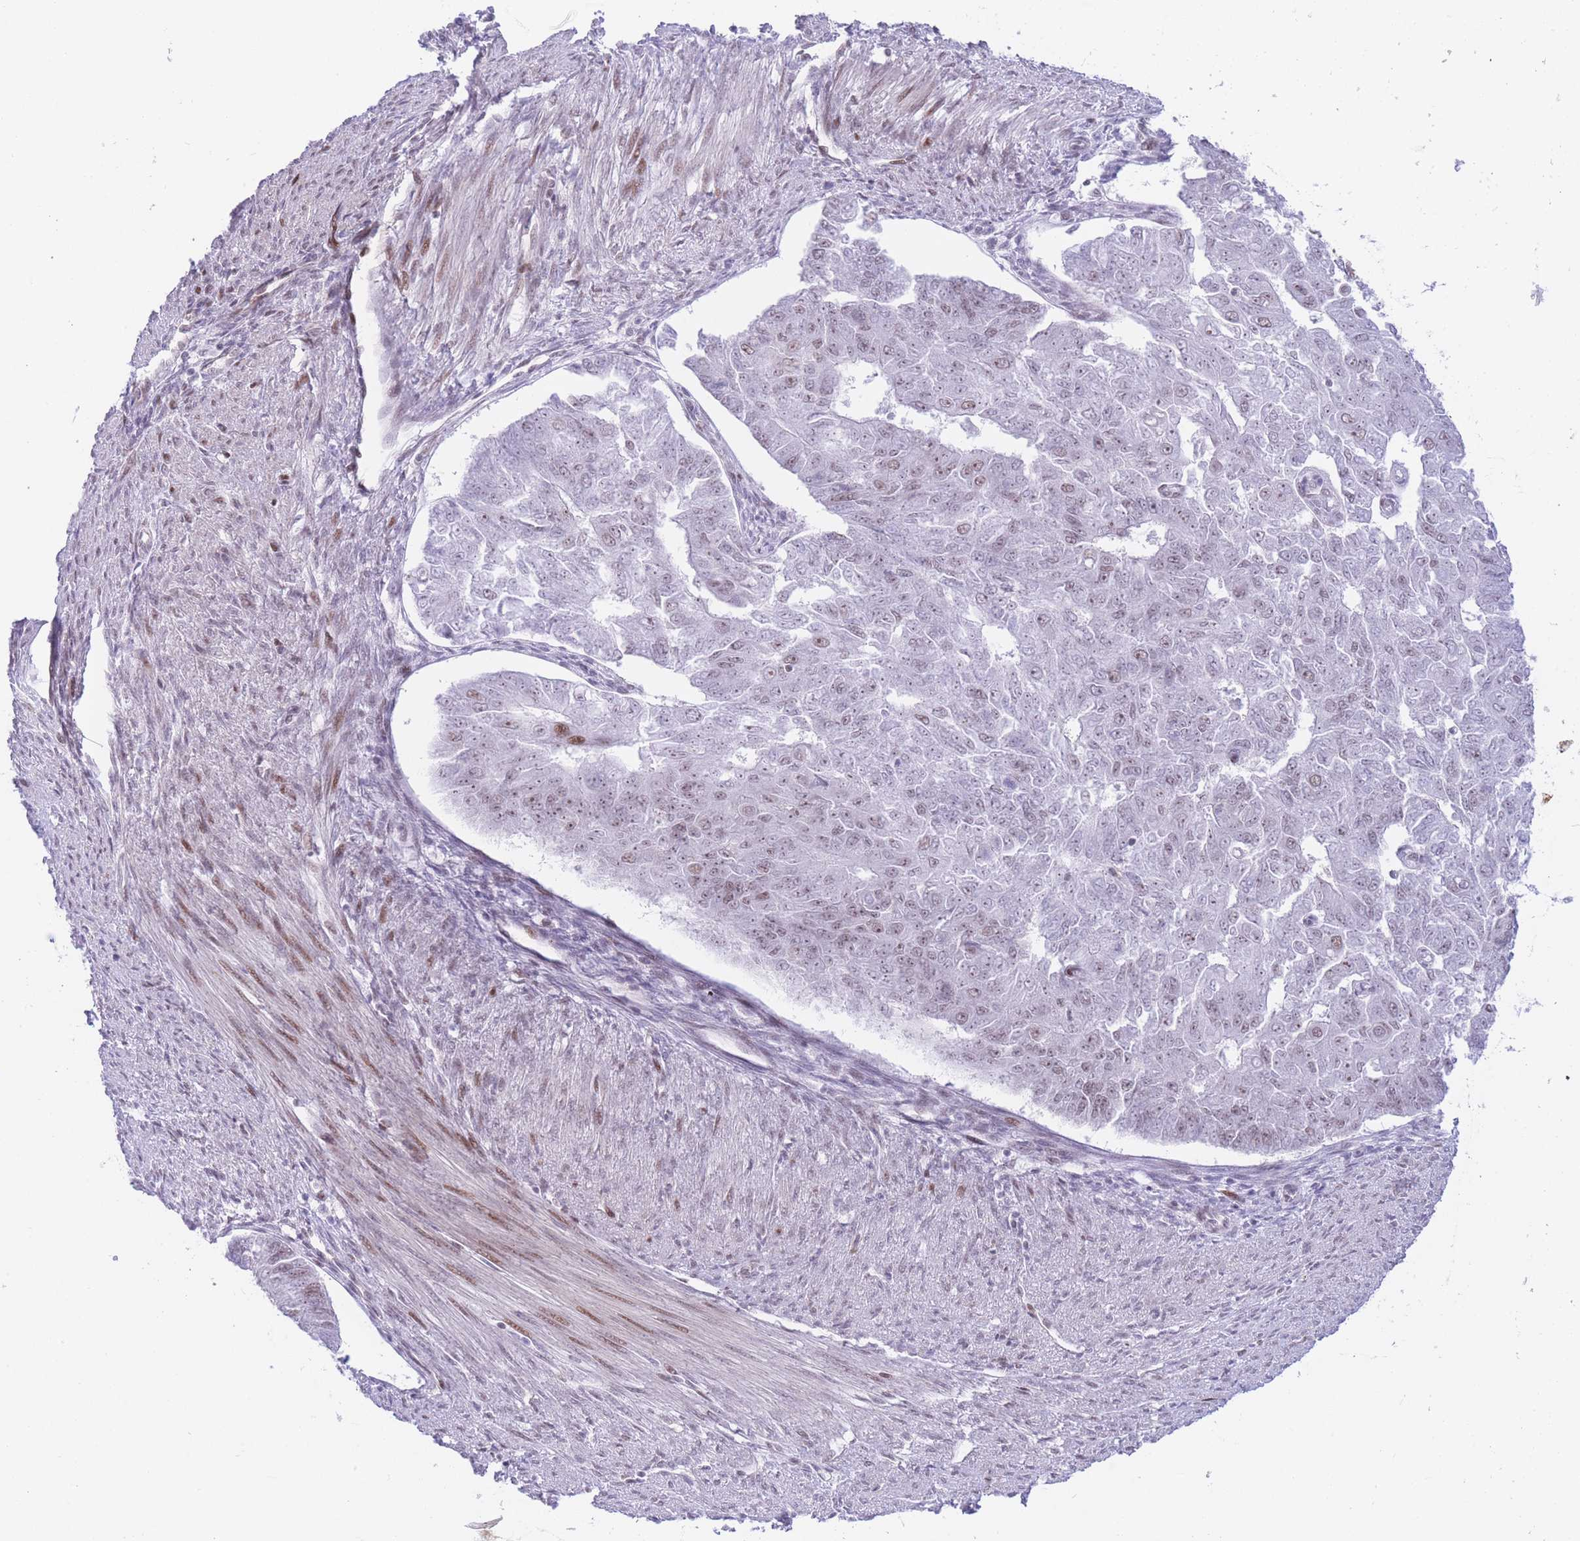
{"staining": {"intensity": "moderate", "quantity": "<25%", "location": "nuclear"}, "tissue": "endometrial cancer", "cell_type": "Tumor cells", "image_type": "cancer", "snomed": [{"axis": "morphology", "description": "Adenocarcinoma, NOS"}, {"axis": "topography", "description": "Endometrium"}], "caption": "The image exhibits immunohistochemical staining of adenocarcinoma (endometrial). There is moderate nuclear expression is seen in about <25% of tumor cells.", "gene": "PCIF1", "patient": {"sex": "female", "age": 32}}